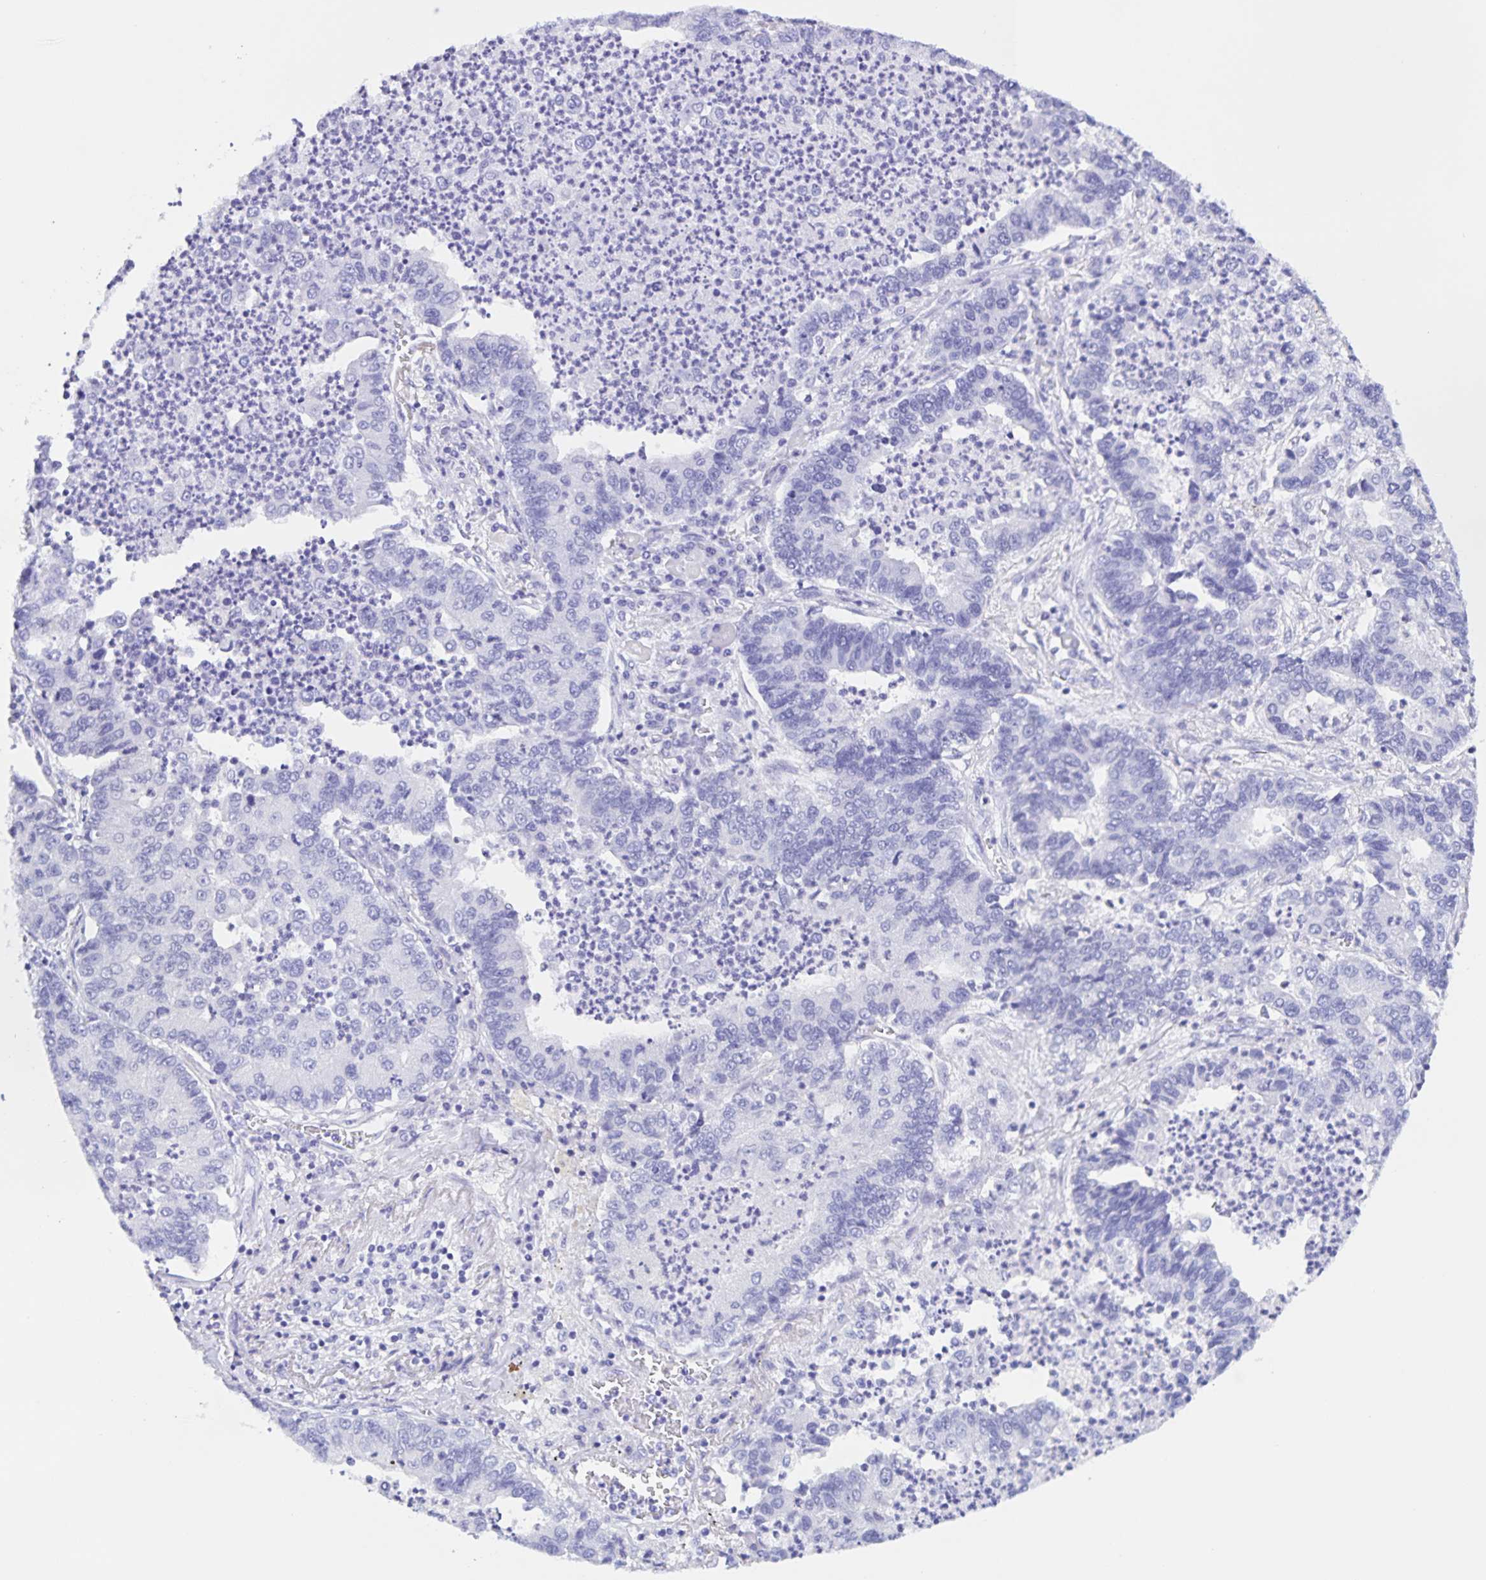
{"staining": {"intensity": "negative", "quantity": "none", "location": "none"}, "tissue": "lung cancer", "cell_type": "Tumor cells", "image_type": "cancer", "snomed": [{"axis": "morphology", "description": "Adenocarcinoma, NOS"}, {"axis": "topography", "description": "Lung"}], "caption": "Immunohistochemistry photomicrograph of lung cancer stained for a protein (brown), which demonstrates no expression in tumor cells.", "gene": "TGIF2LX", "patient": {"sex": "female", "age": 57}}